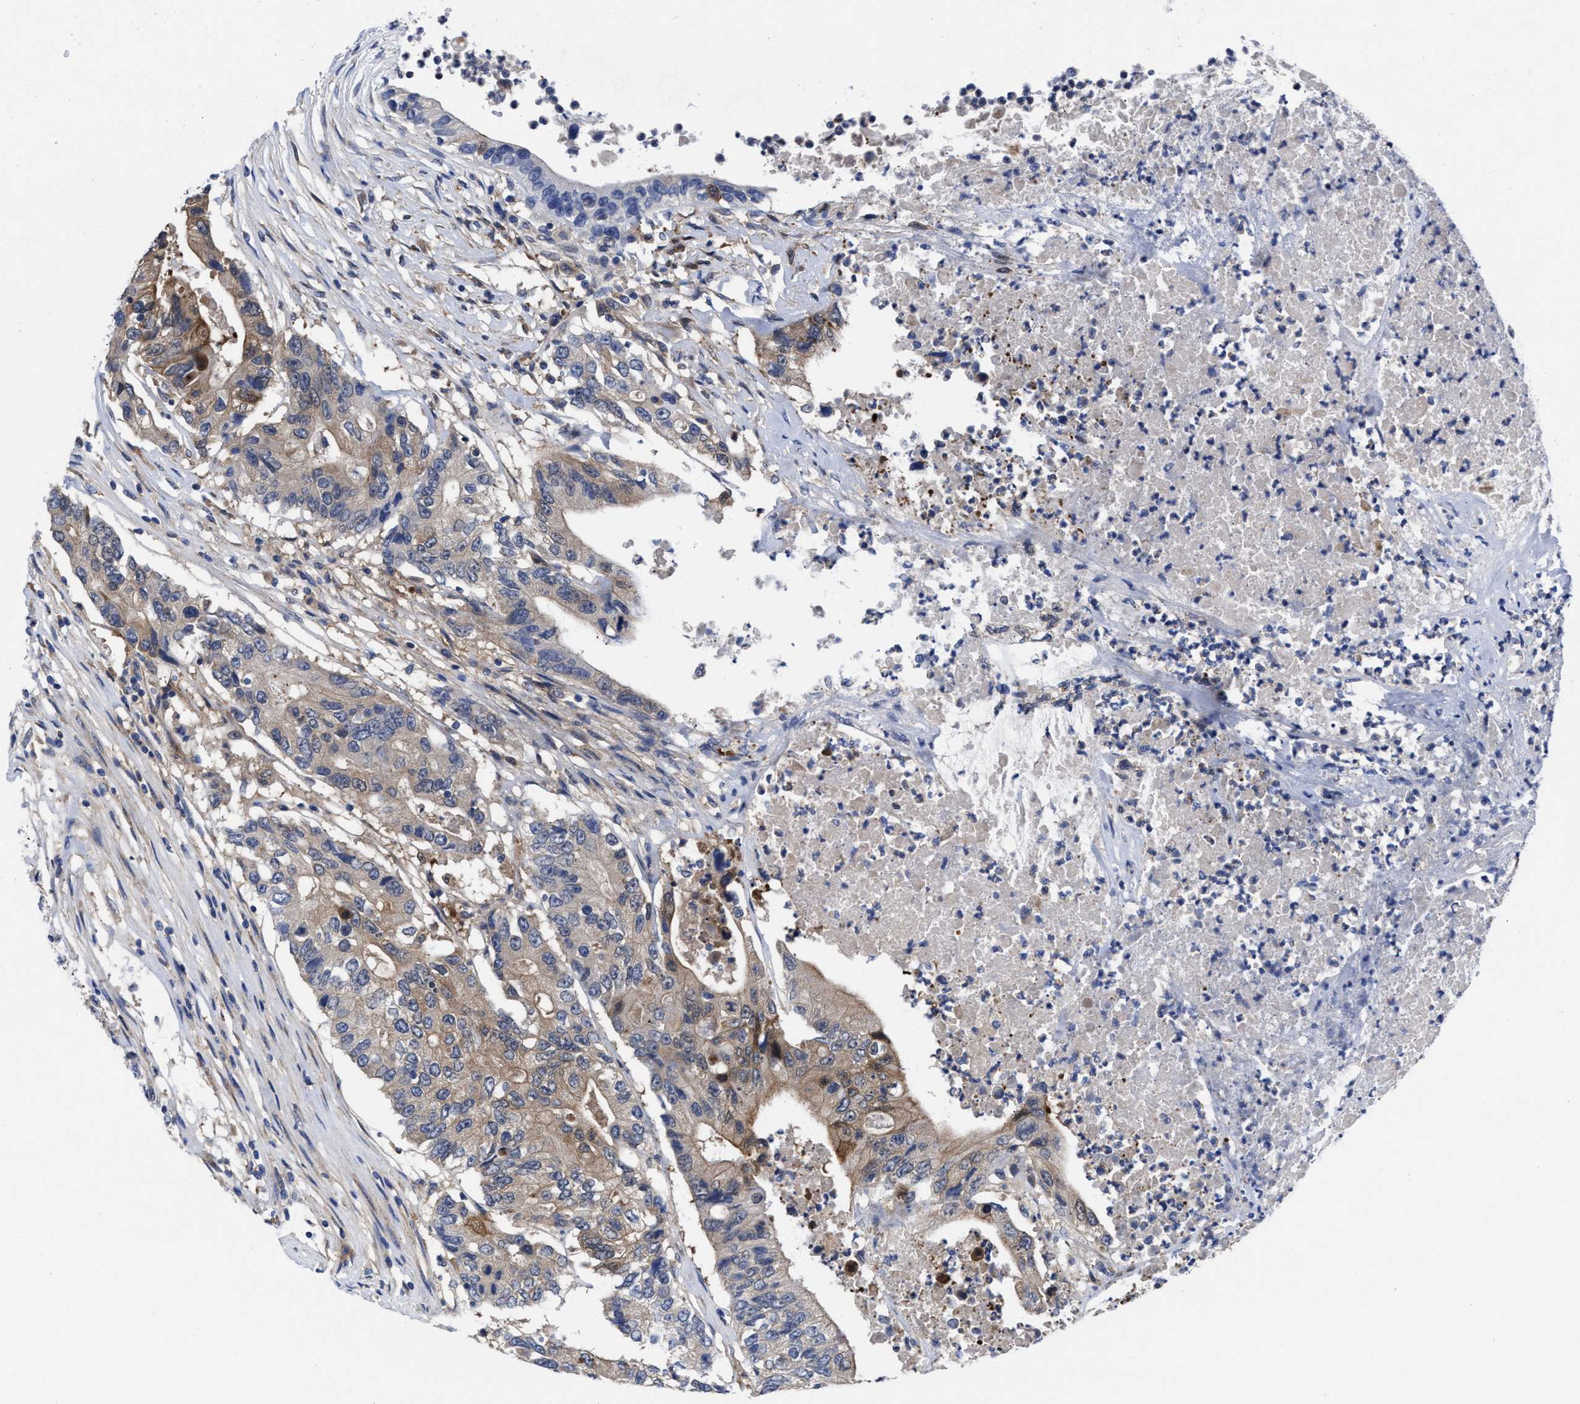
{"staining": {"intensity": "weak", "quantity": "25%-75%", "location": "cytoplasmic/membranous"}, "tissue": "colorectal cancer", "cell_type": "Tumor cells", "image_type": "cancer", "snomed": [{"axis": "morphology", "description": "Adenocarcinoma, NOS"}, {"axis": "topography", "description": "Colon"}], "caption": "Colorectal cancer stained with DAB immunohistochemistry exhibits low levels of weak cytoplasmic/membranous staining in approximately 25%-75% of tumor cells.", "gene": "TXNDC17", "patient": {"sex": "female", "age": 77}}